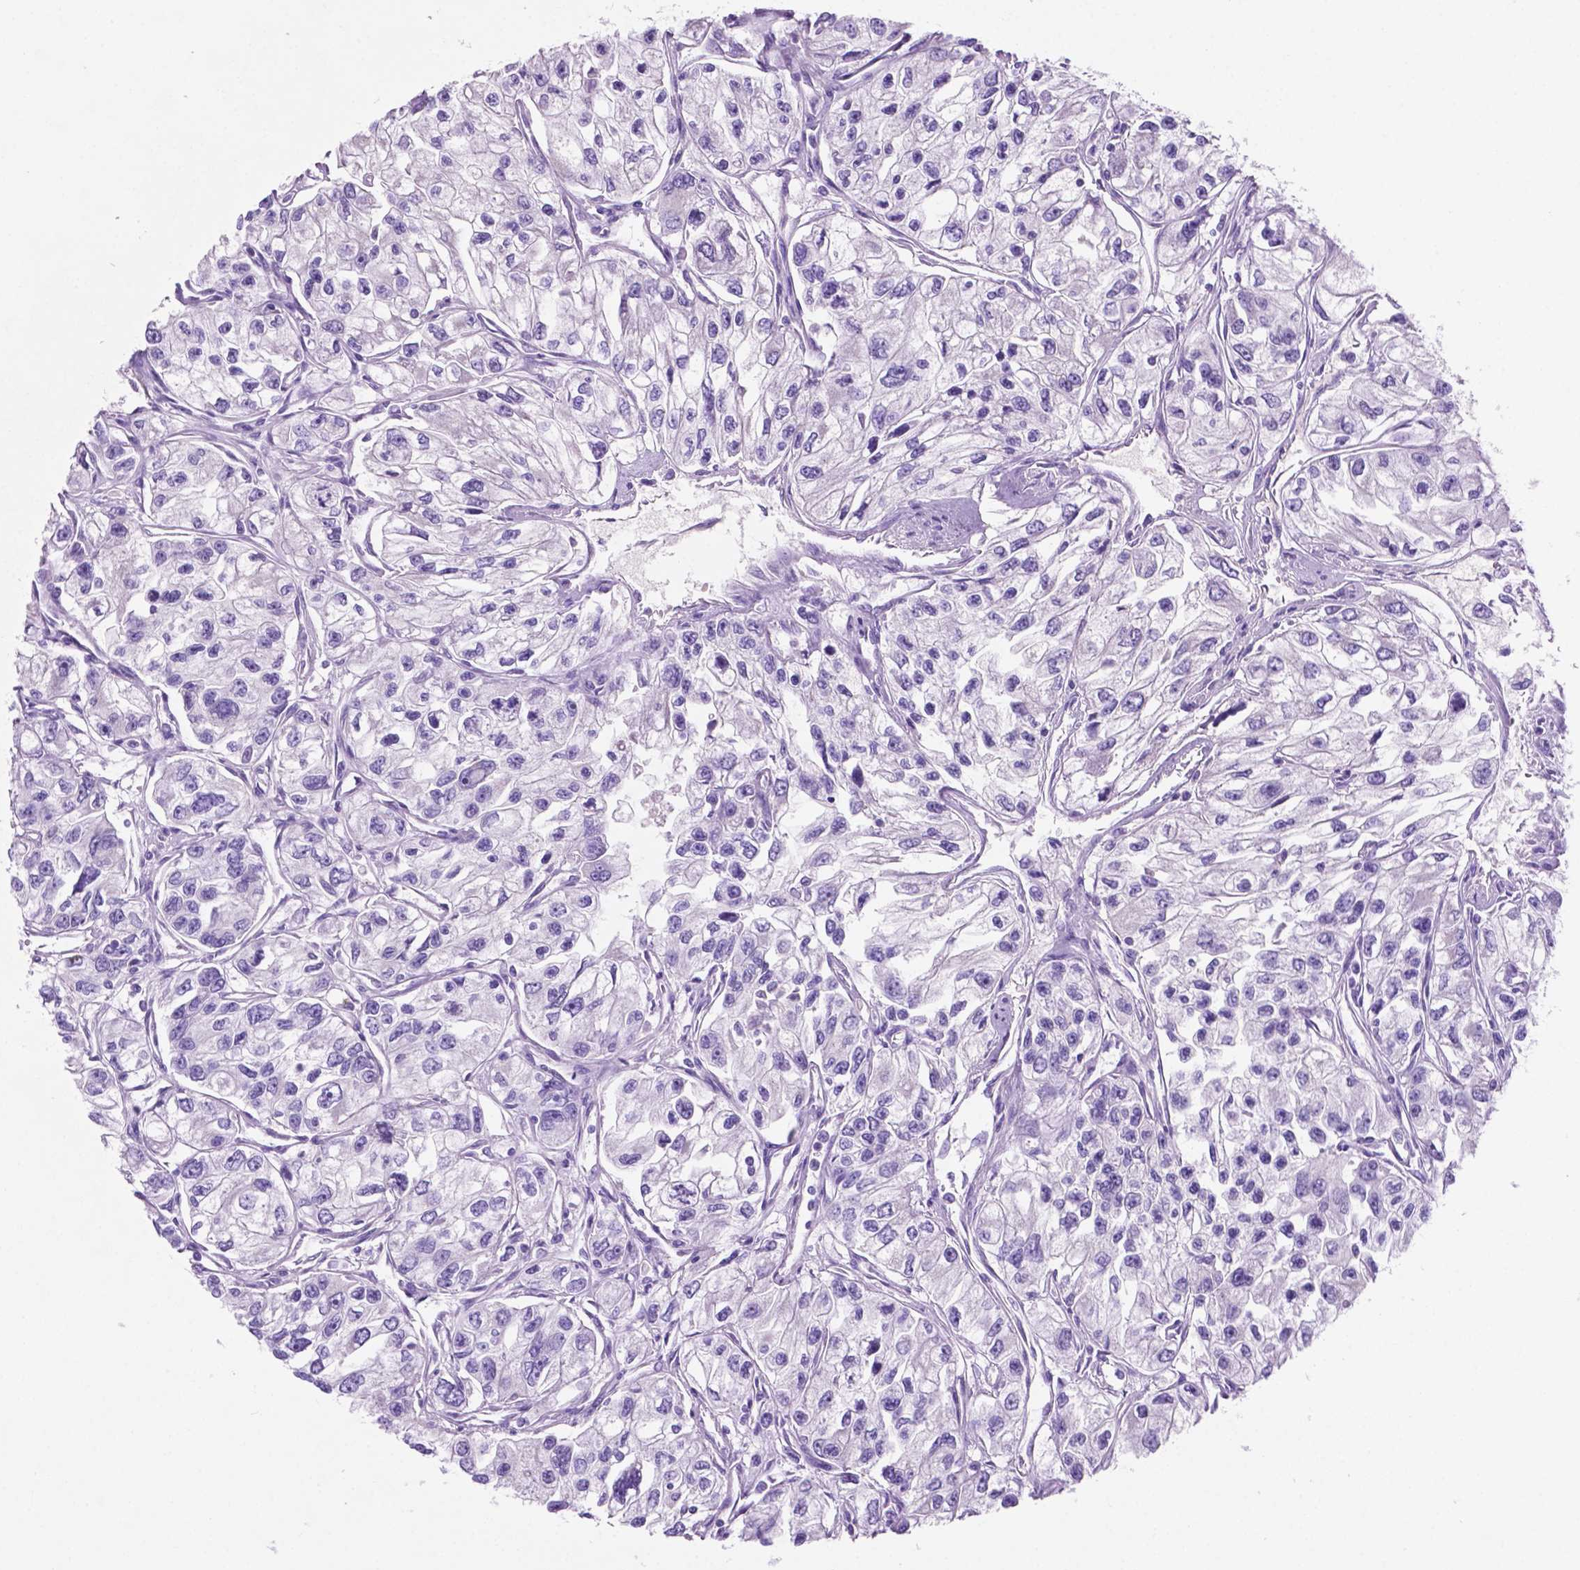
{"staining": {"intensity": "negative", "quantity": "none", "location": "none"}, "tissue": "renal cancer", "cell_type": "Tumor cells", "image_type": "cancer", "snomed": [{"axis": "morphology", "description": "Adenocarcinoma, NOS"}, {"axis": "topography", "description": "Kidney"}], "caption": "The image demonstrates no staining of tumor cells in renal cancer (adenocarcinoma).", "gene": "POU4F1", "patient": {"sex": "female", "age": 59}}